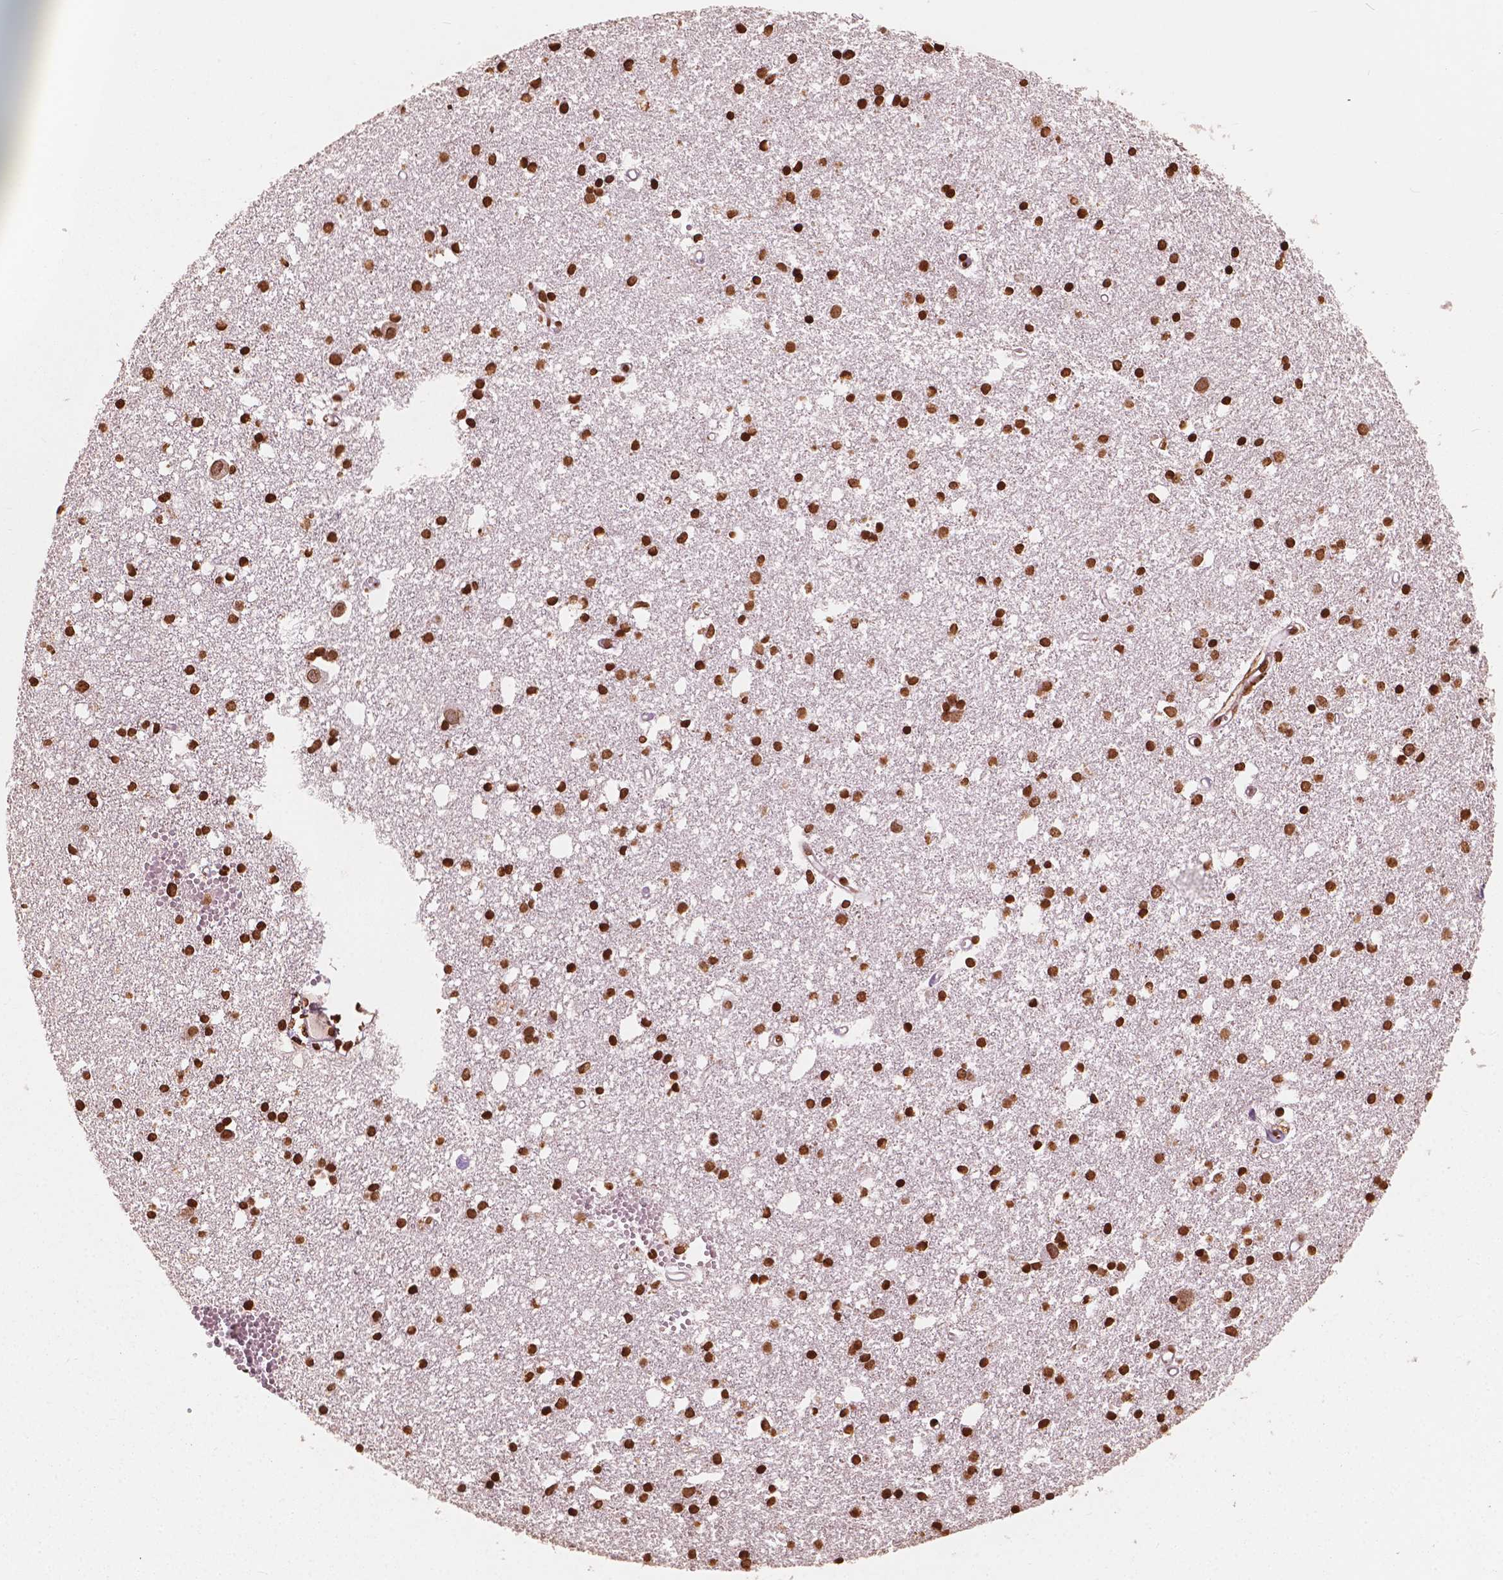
{"staining": {"intensity": "strong", "quantity": ">75%", "location": "nuclear"}, "tissue": "cerebral cortex", "cell_type": "Endothelial cells", "image_type": "normal", "snomed": [{"axis": "morphology", "description": "Normal tissue, NOS"}, {"axis": "morphology", "description": "Glioma, malignant, High grade"}, {"axis": "topography", "description": "Cerebral cortex"}], "caption": "Protein analysis of normal cerebral cortex exhibits strong nuclear staining in about >75% of endothelial cells. (DAB (3,3'-diaminobenzidine) = brown stain, brightfield microscopy at high magnification).", "gene": "H3C7", "patient": {"sex": "male", "age": 71}}